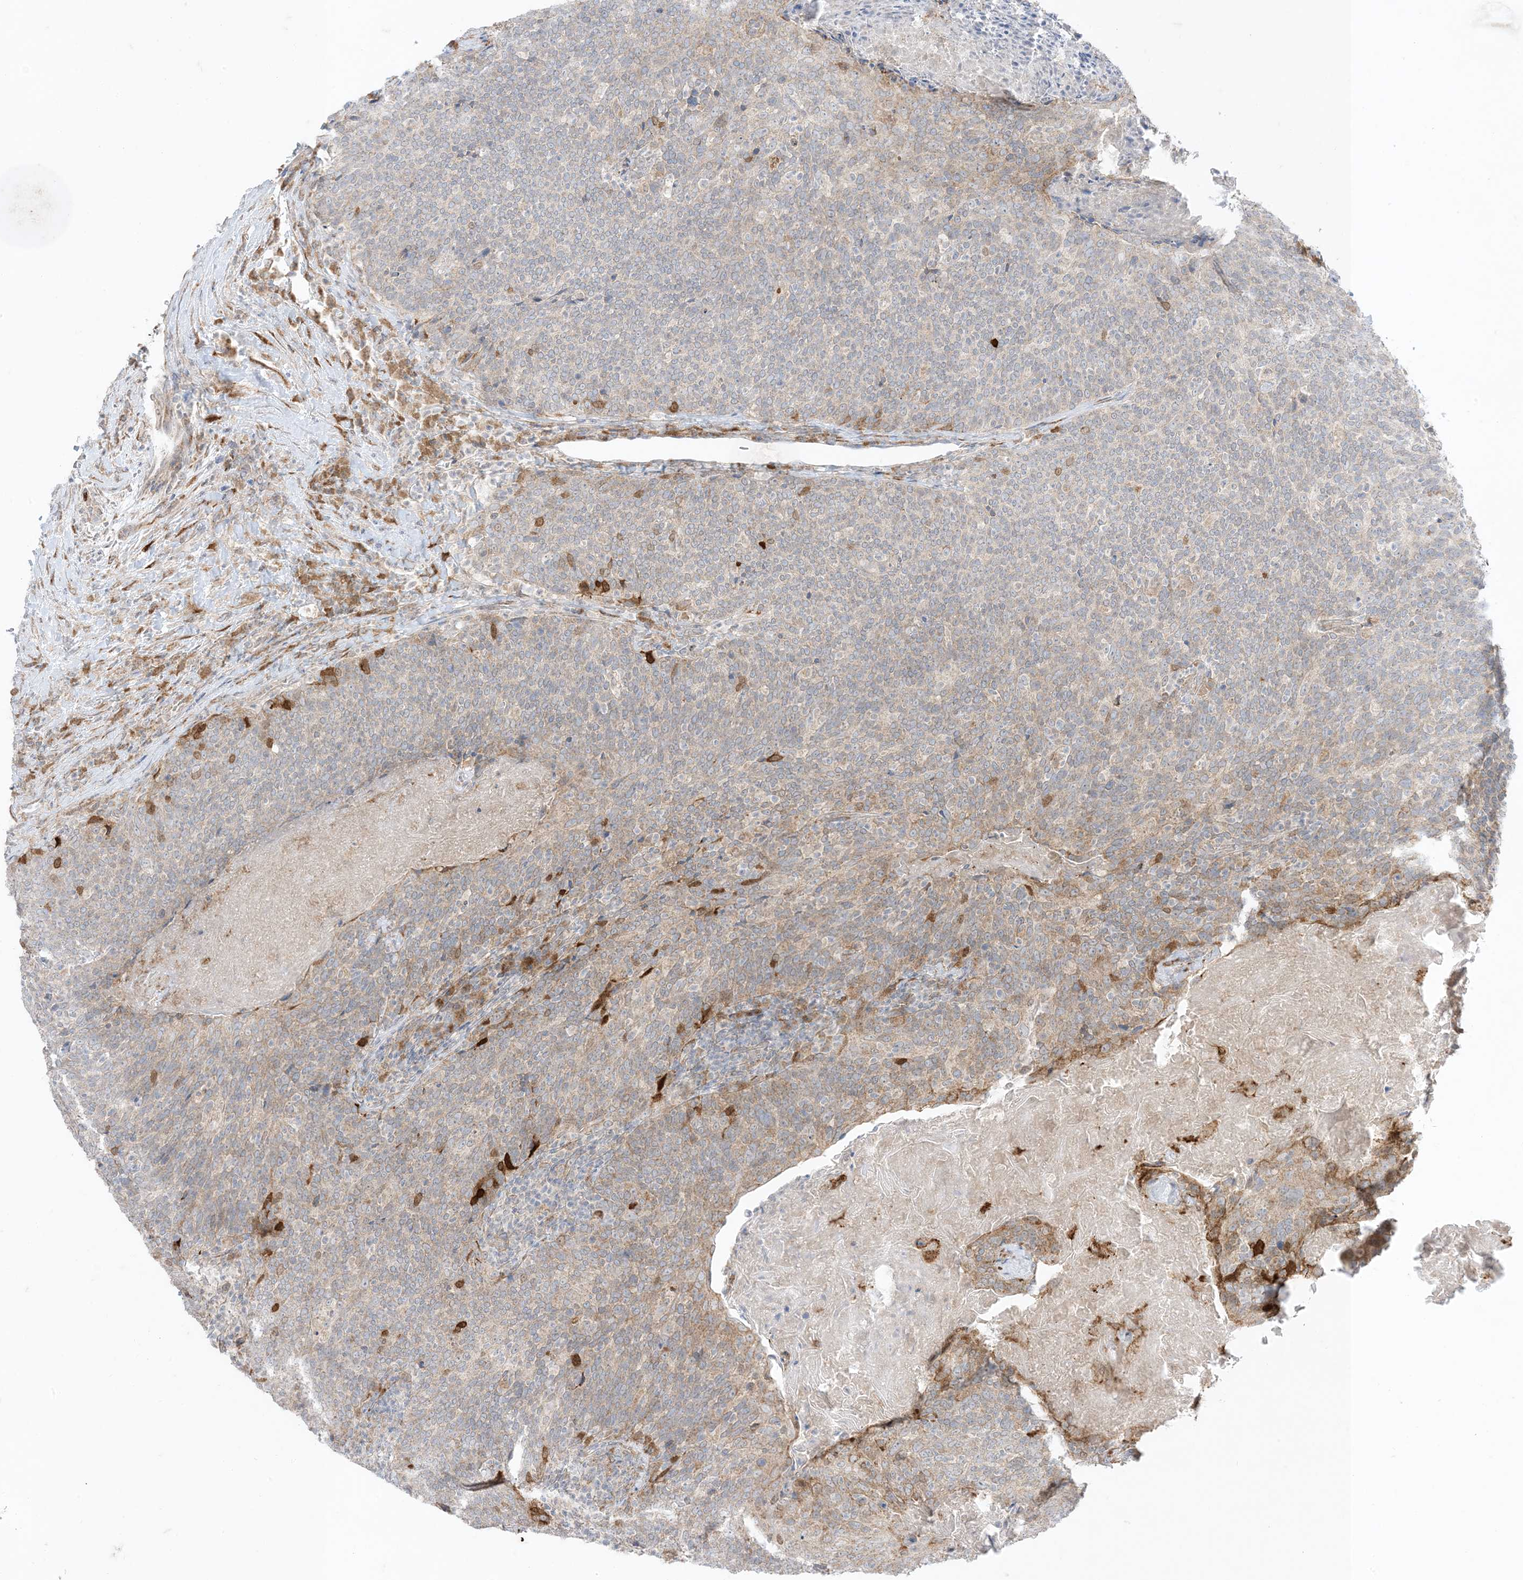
{"staining": {"intensity": "weak", "quantity": "<25%", "location": "cytoplasmic/membranous"}, "tissue": "head and neck cancer", "cell_type": "Tumor cells", "image_type": "cancer", "snomed": [{"axis": "morphology", "description": "Squamous cell carcinoma, NOS"}, {"axis": "morphology", "description": "Squamous cell carcinoma, metastatic, NOS"}, {"axis": "topography", "description": "Lymph node"}, {"axis": "topography", "description": "Head-Neck"}], "caption": "IHC image of head and neck metastatic squamous cell carcinoma stained for a protein (brown), which reveals no positivity in tumor cells. (DAB immunohistochemistry with hematoxylin counter stain).", "gene": "ODC1", "patient": {"sex": "male", "age": 62}}